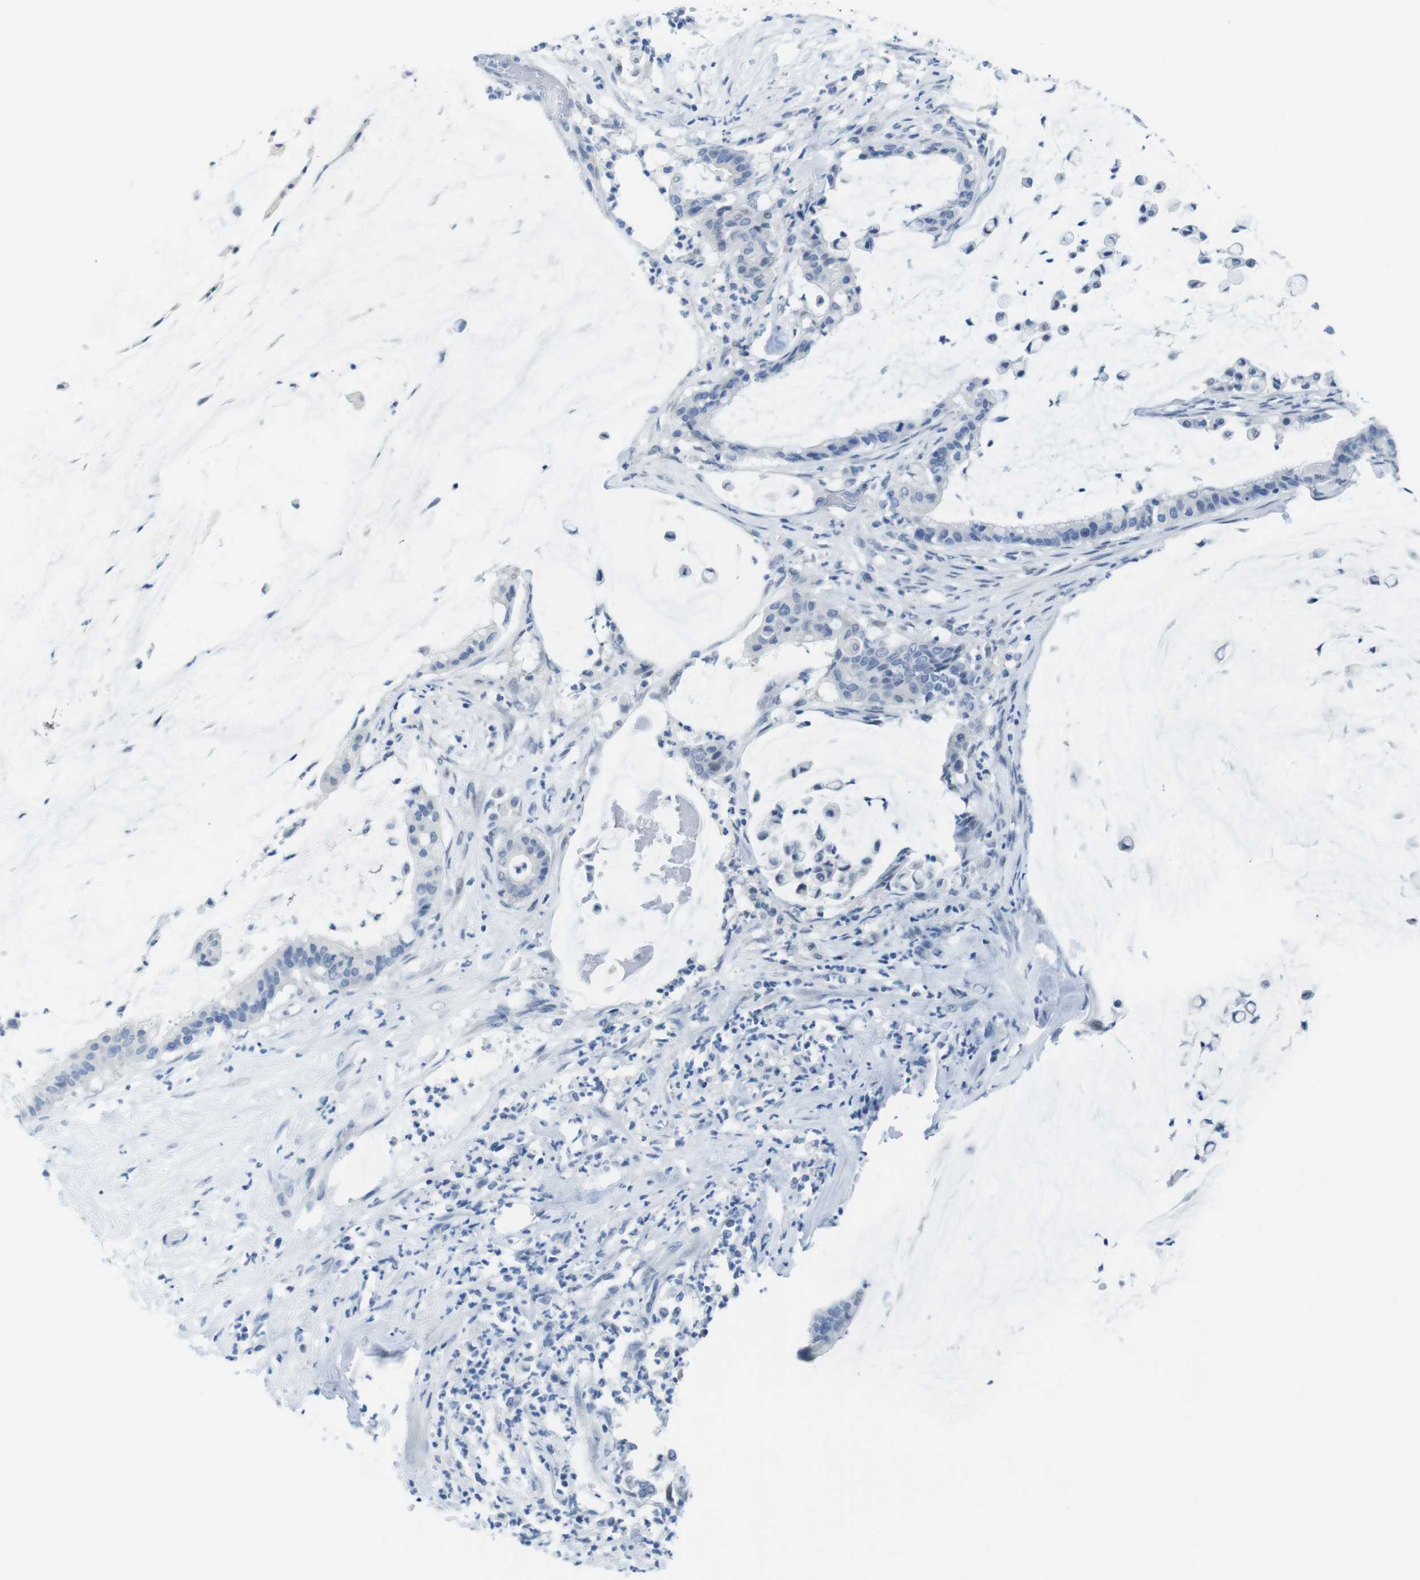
{"staining": {"intensity": "negative", "quantity": "none", "location": "none"}, "tissue": "pancreatic cancer", "cell_type": "Tumor cells", "image_type": "cancer", "snomed": [{"axis": "morphology", "description": "Adenocarcinoma, NOS"}, {"axis": "topography", "description": "Pancreas"}], "caption": "Immunohistochemistry of pancreatic cancer shows no positivity in tumor cells.", "gene": "OPN1SW", "patient": {"sex": "male", "age": 41}}